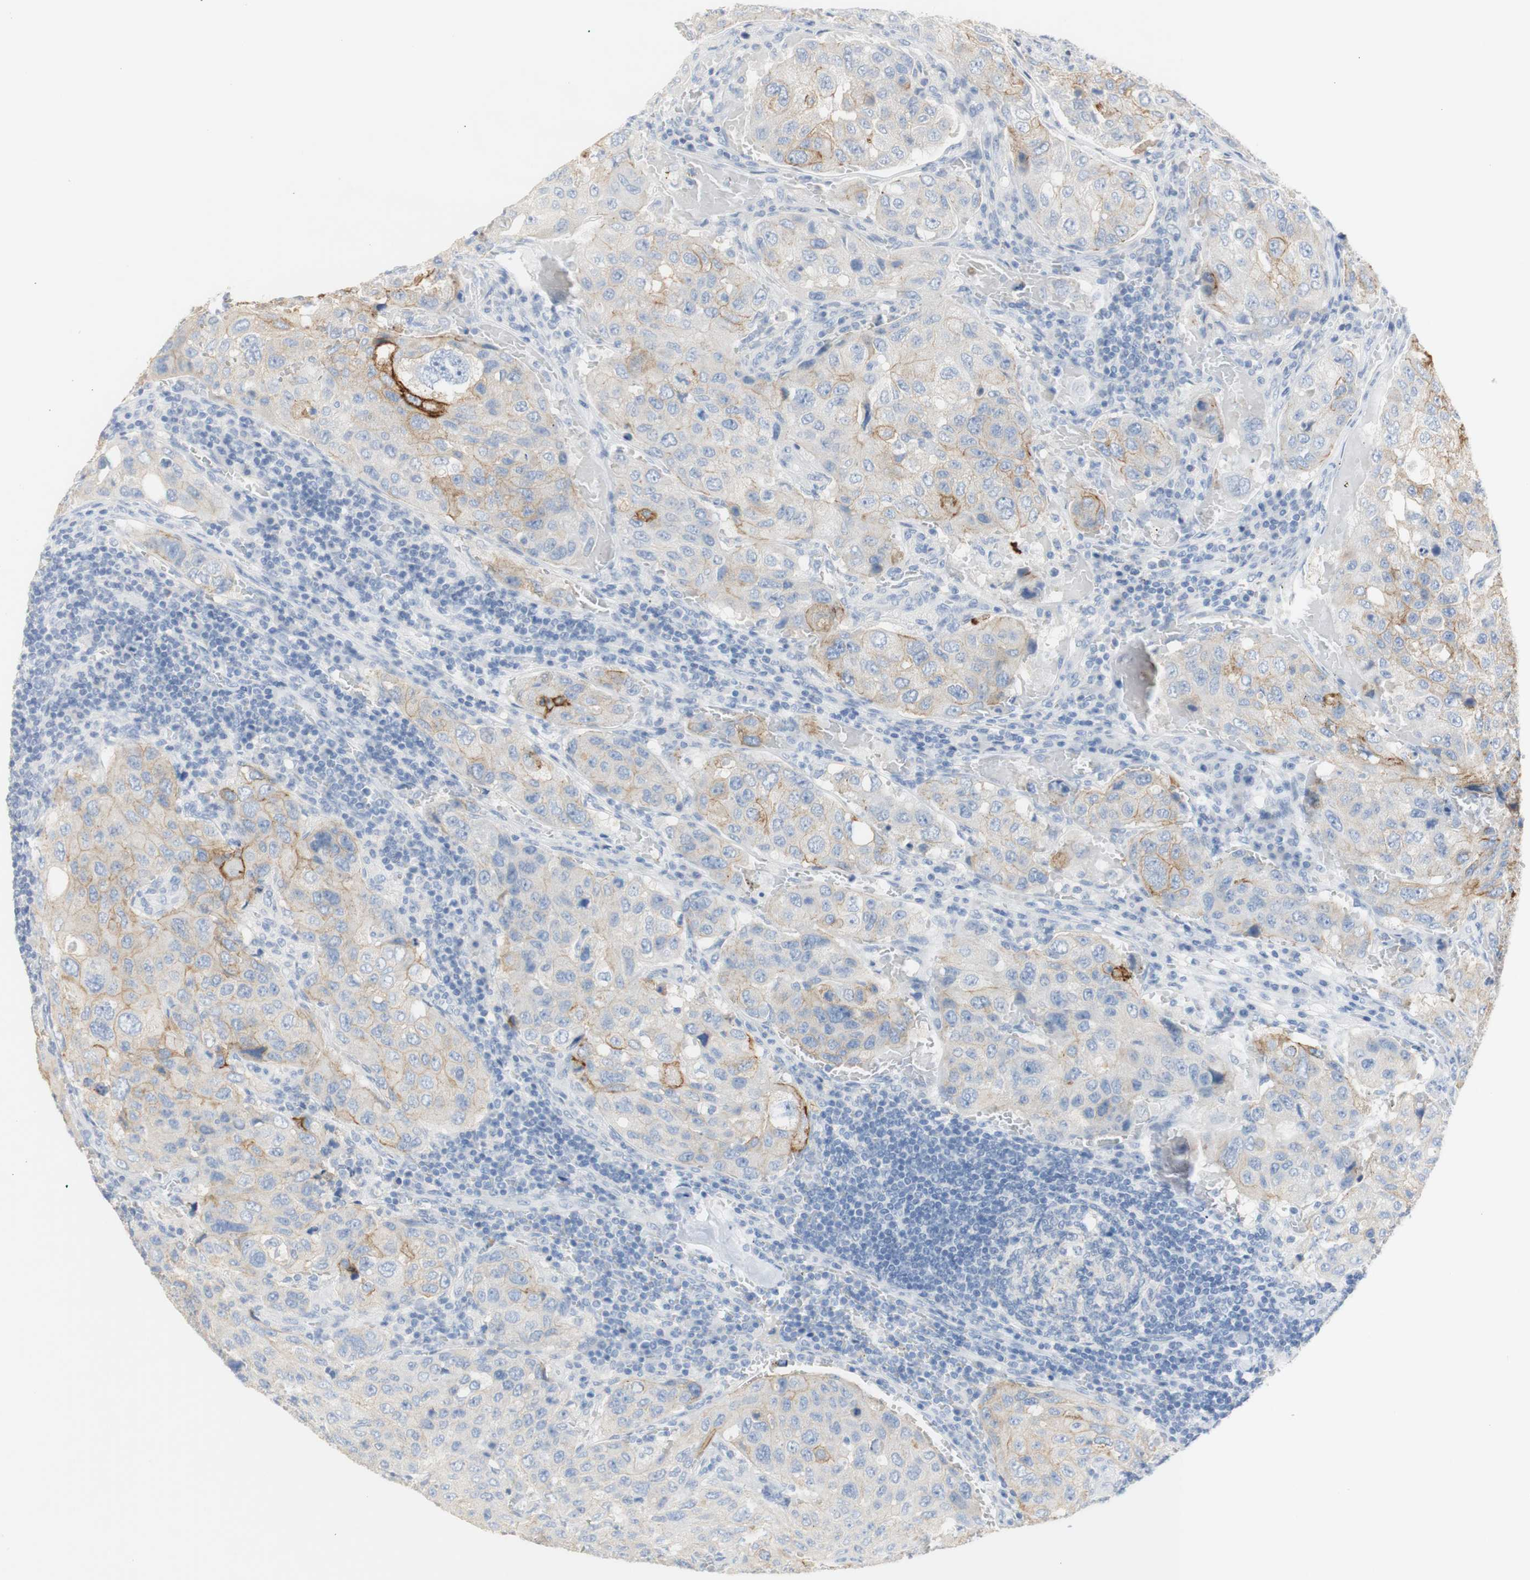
{"staining": {"intensity": "moderate", "quantity": "25%-75%", "location": "cytoplasmic/membranous"}, "tissue": "urothelial cancer", "cell_type": "Tumor cells", "image_type": "cancer", "snomed": [{"axis": "morphology", "description": "Urothelial carcinoma, High grade"}, {"axis": "topography", "description": "Lymph node"}, {"axis": "topography", "description": "Urinary bladder"}], "caption": "Human urothelial cancer stained with a brown dye reveals moderate cytoplasmic/membranous positive positivity in approximately 25%-75% of tumor cells.", "gene": "DSC2", "patient": {"sex": "male", "age": 51}}